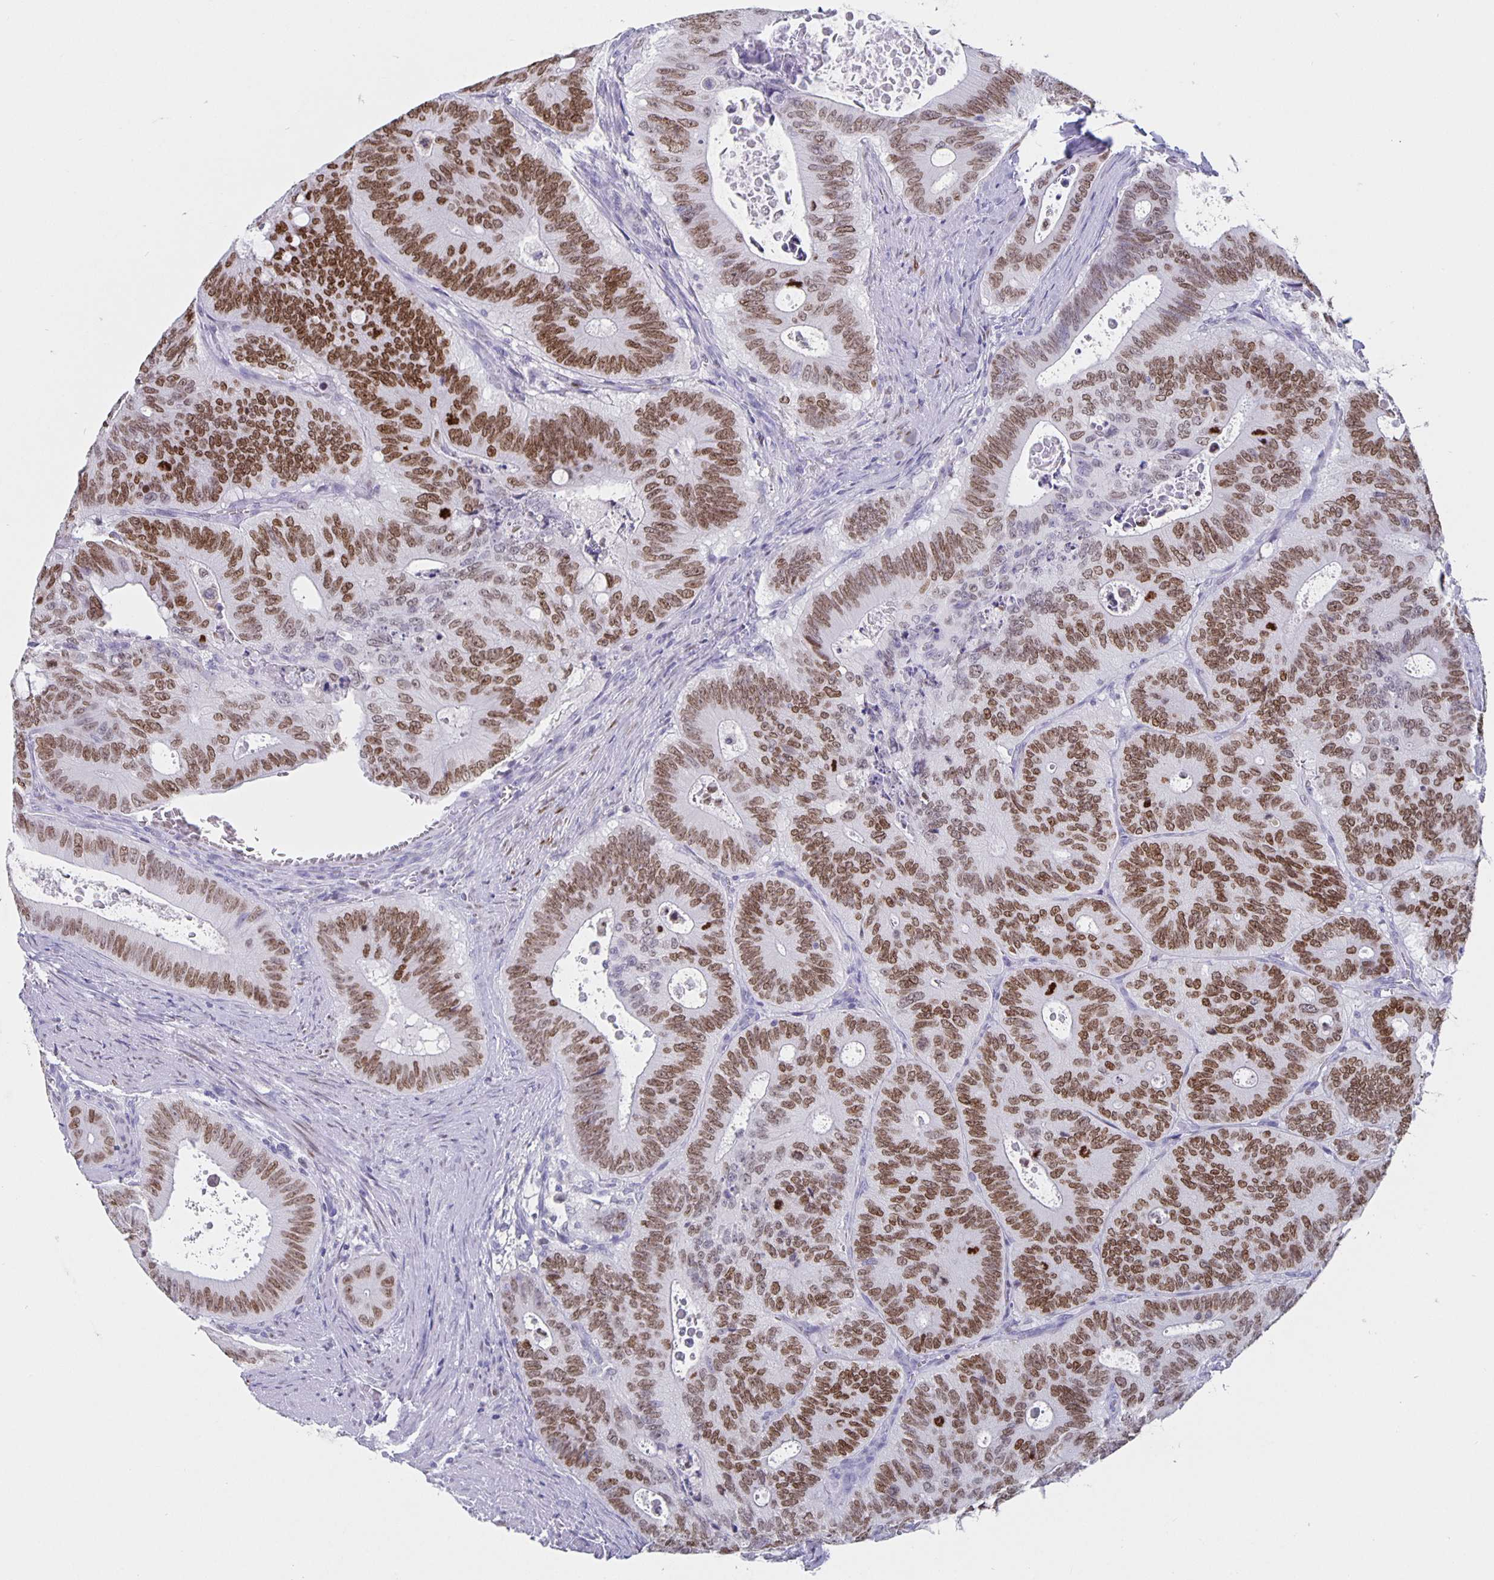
{"staining": {"intensity": "moderate", "quantity": ">75%", "location": "nuclear"}, "tissue": "colorectal cancer", "cell_type": "Tumor cells", "image_type": "cancer", "snomed": [{"axis": "morphology", "description": "Adenocarcinoma, NOS"}, {"axis": "topography", "description": "Colon"}], "caption": "Immunohistochemical staining of human colorectal adenocarcinoma exhibits moderate nuclear protein positivity in about >75% of tumor cells.", "gene": "SATB2", "patient": {"sex": "male", "age": 62}}